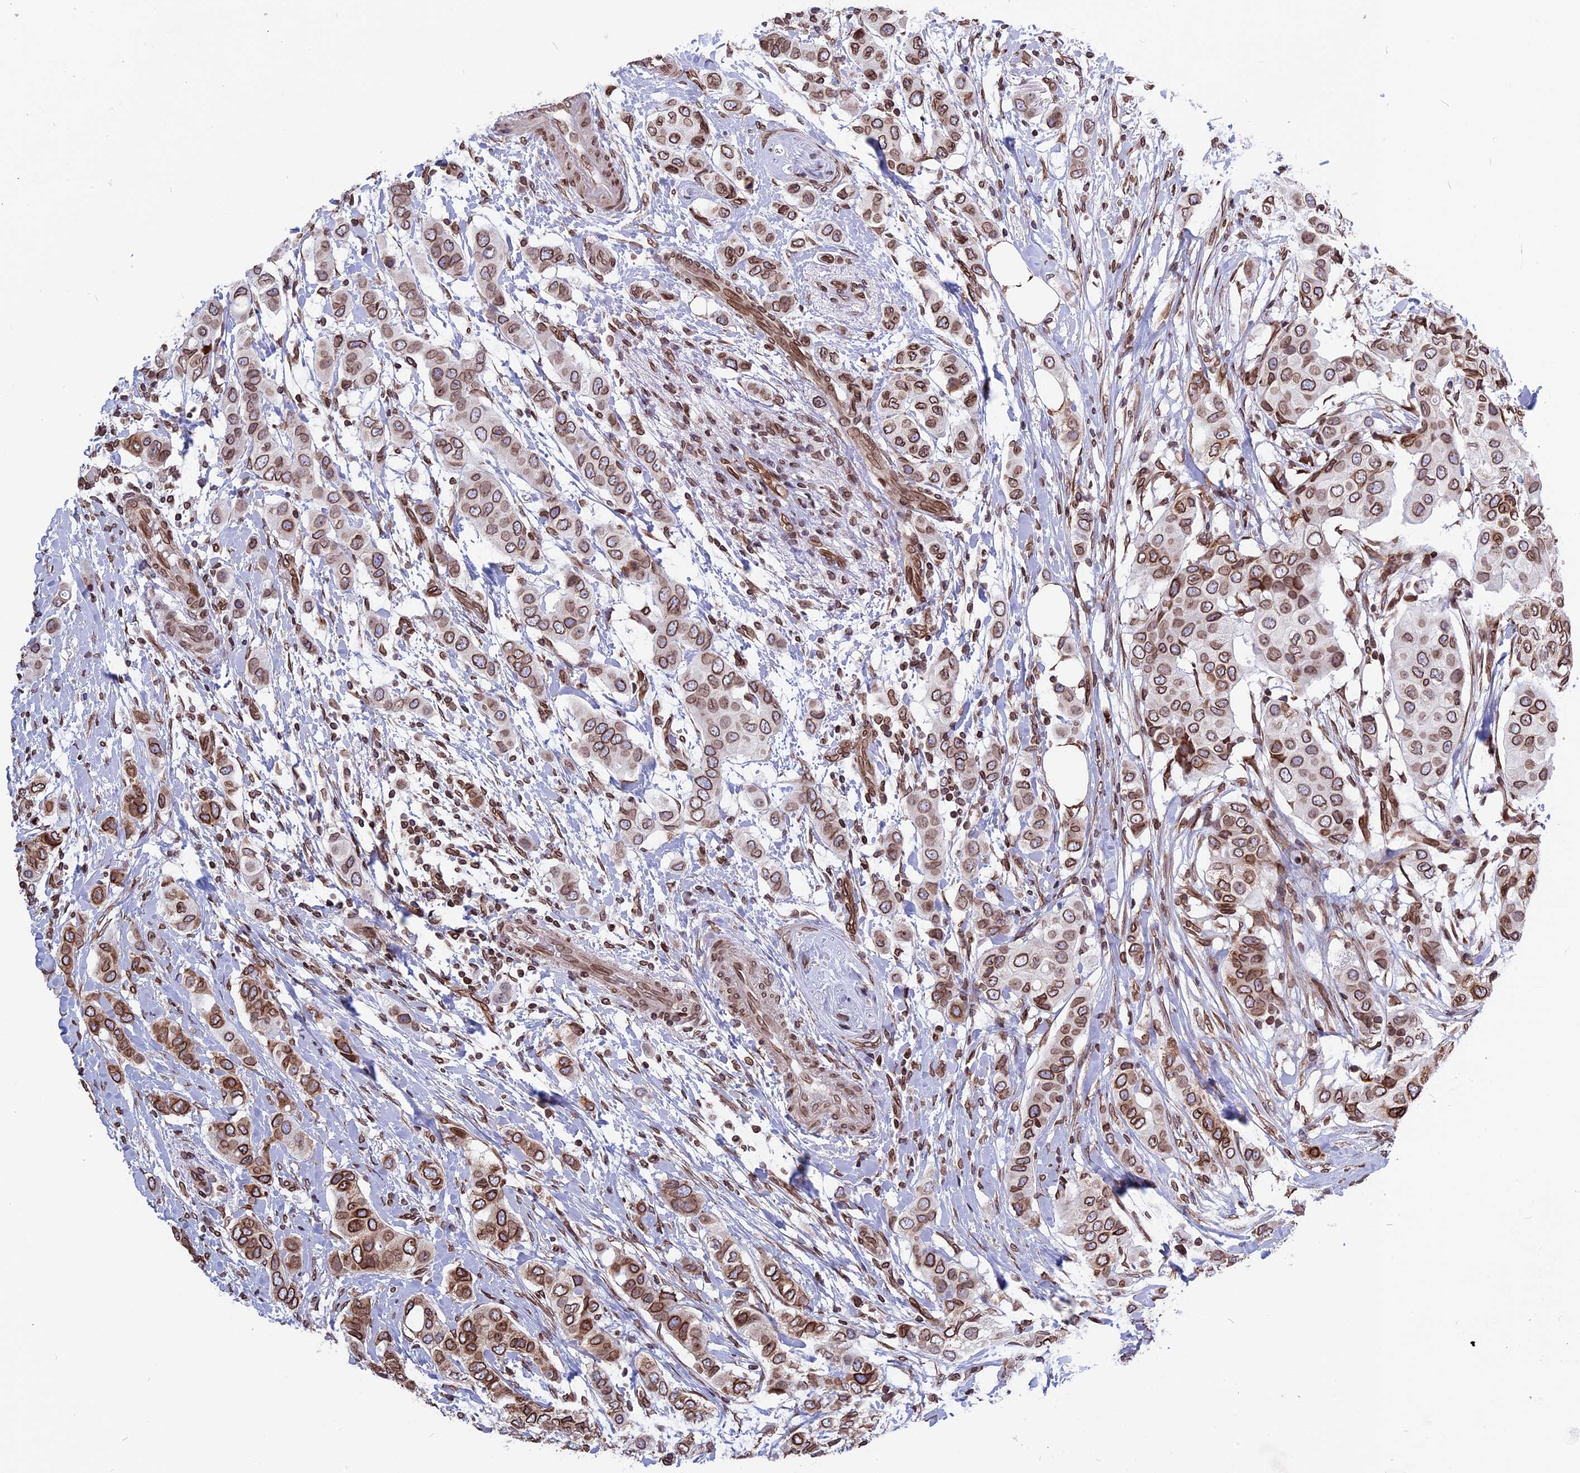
{"staining": {"intensity": "moderate", "quantity": ">75%", "location": "cytoplasmic/membranous,nuclear"}, "tissue": "breast cancer", "cell_type": "Tumor cells", "image_type": "cancer", "snomed": [{"axis": "morphology", "description": "Lobular carcinoma"}, {"axis": "topography", "description": "Breast"}], "caption": "Human lobular carcinoma (breast) stained with a protein marker demonstrates moderate staining in tumor cells.", "gene": "PTCHD4", "patient": {"sex": "female", "age": 51}}